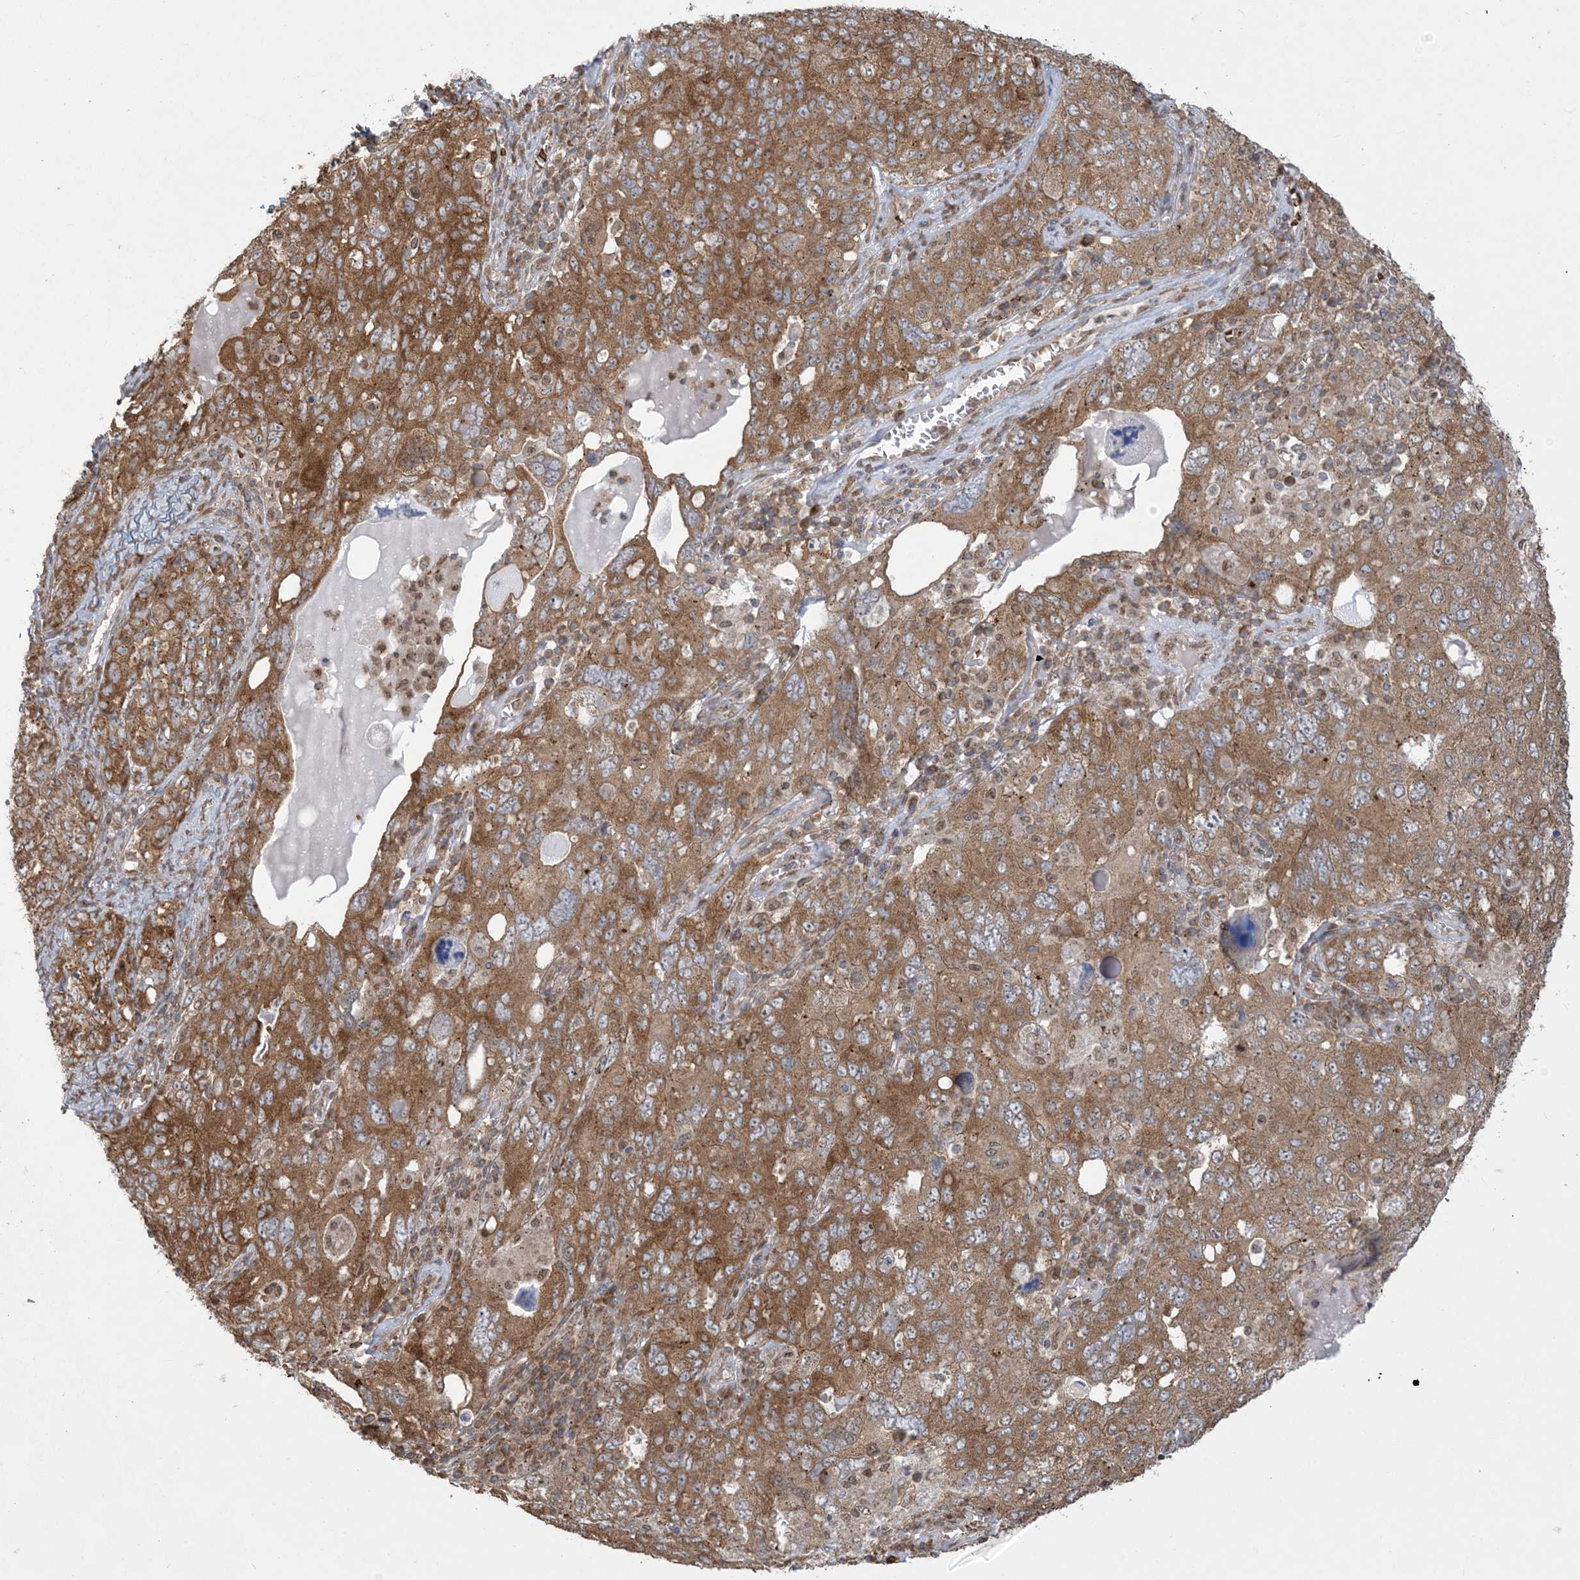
{"staining": {"intensity": "moderate", "quantity": ">75%", "location": "cytoplasmic/membranous"}, "tissue": "ovarian cancer", "cell_type": "Tumor cells", "image_type": "cancer", "snomed": [{"axis": "morphology", "description": "Carcinoma, endometroid"}, {"axis": "topography", "description": "Ovary"}], "caption": "Immunohistochemistry (DAB) staining of human ovarian endometroid carcinoma shows moderate cytoplasmic/membranous protein staining in approximately >75% of tumor cells.", "gene": "ABCF3", "patient": {"sex": "female", "age": 62}}